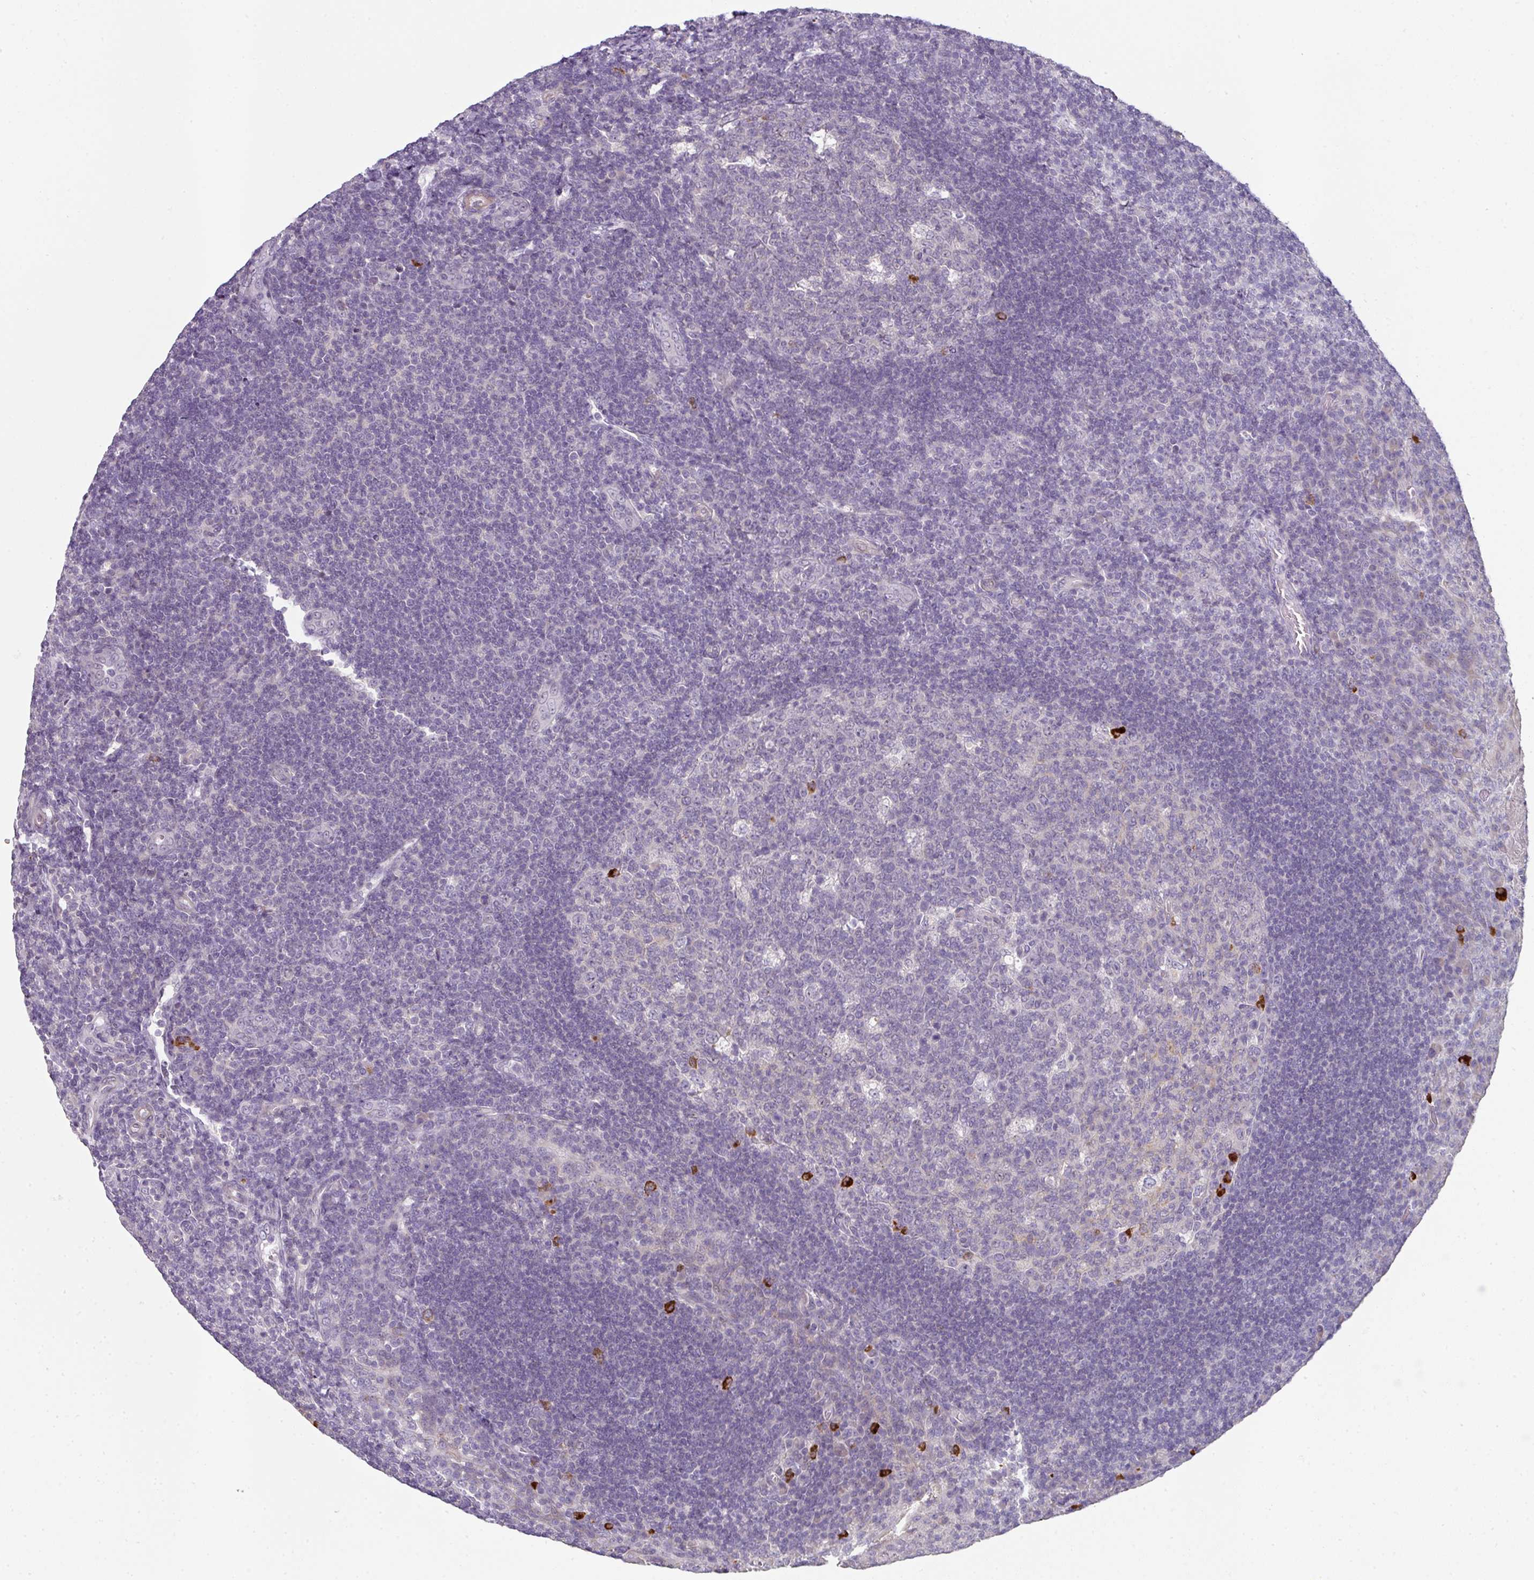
{"staining": {"intensity": "strong", "quantity": "<25%", "location": "cytoplasmic/membranous"}, "tissue": "tonsil", "cell_type": "Germinal center cells", "image_type": "normal", "snomed": [{"axis": "morphology", "description": "Normal tissue, NOS"}, {"axis": "topography", "description": "Tonsil"}], "caption": "Benign tonsil displays strong cytoplasmic/membranous staining in about <25% of germinal center cells, visualized by immunohistochemistry.", "gene": "FHAD1", "patient": {"sex": "male", "age": 17}}